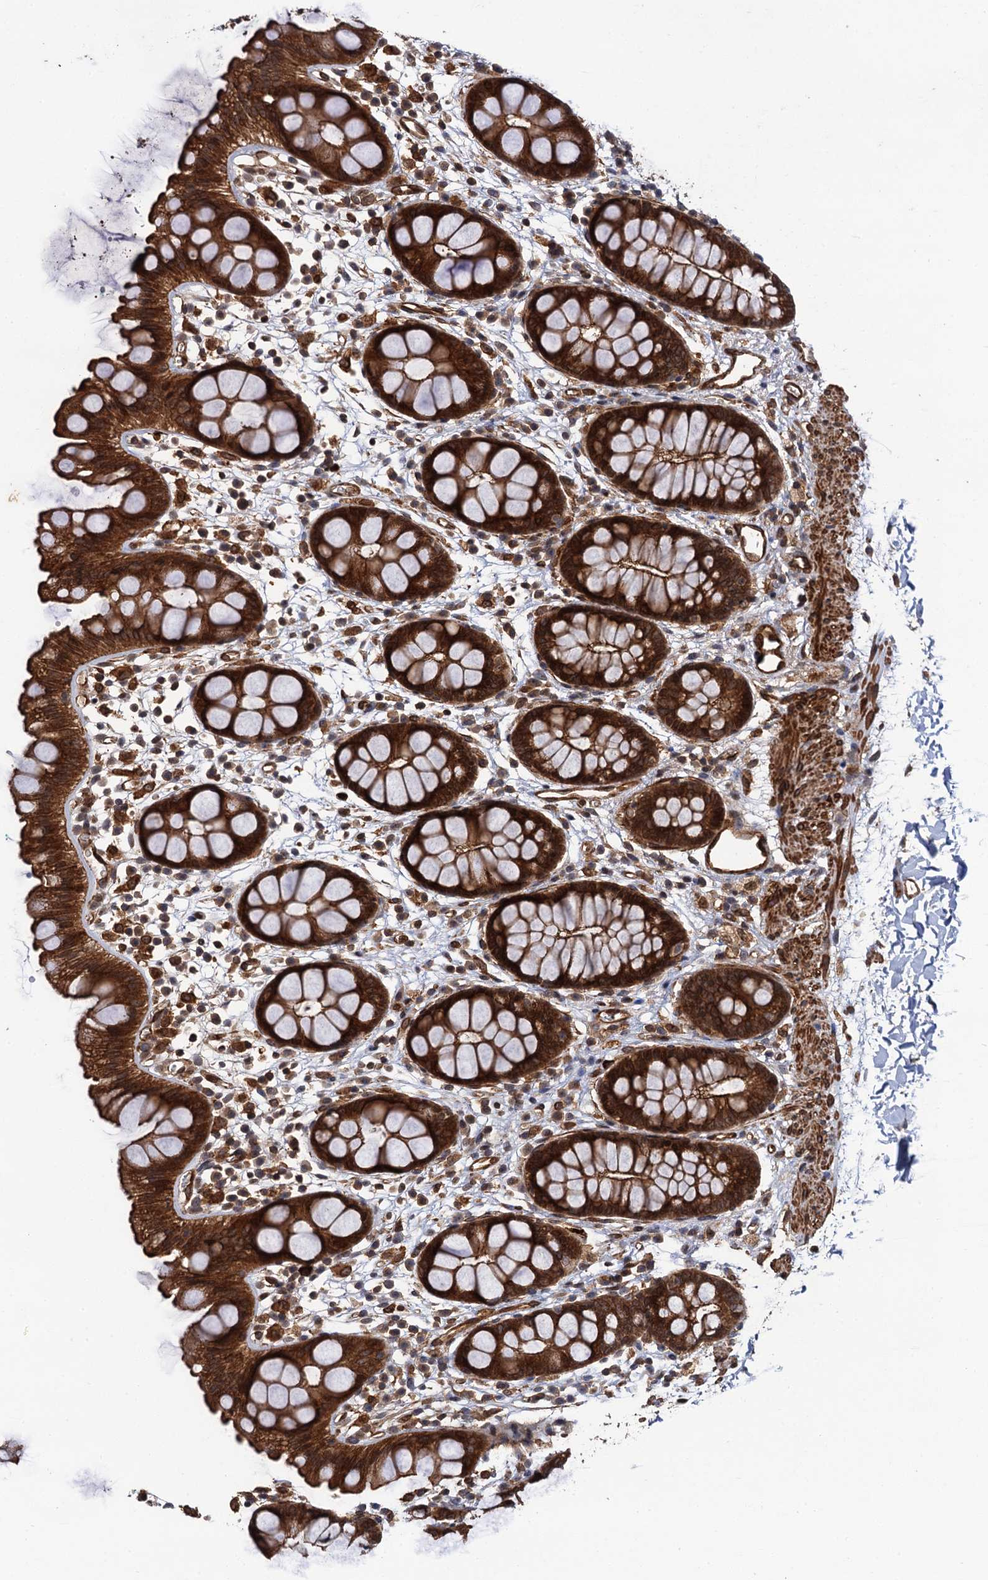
{"staining": {"intensity": "strong", "quantity": ">75%", "location": "cytoplasmic/membranous,nuclear"}, "tissue": "rectum", "cell_type": "Glandular cells", "image_type": "normal", "snomed": [{"axis": "morphology", "description": "Normal tissue, NOS"}, {"axis": "topography", "description": "Rectum"}], "caption": "Benign rectum was stained to show a protein in brown. There is high levels of strong cytoplasmic/membranous,nuclear expression in about >75% of glandular cells. The protein is shown in brown color, while the nuclei are stained blue.", "gene": "BORA", "patient": {"sex": "female", "age": 65}}